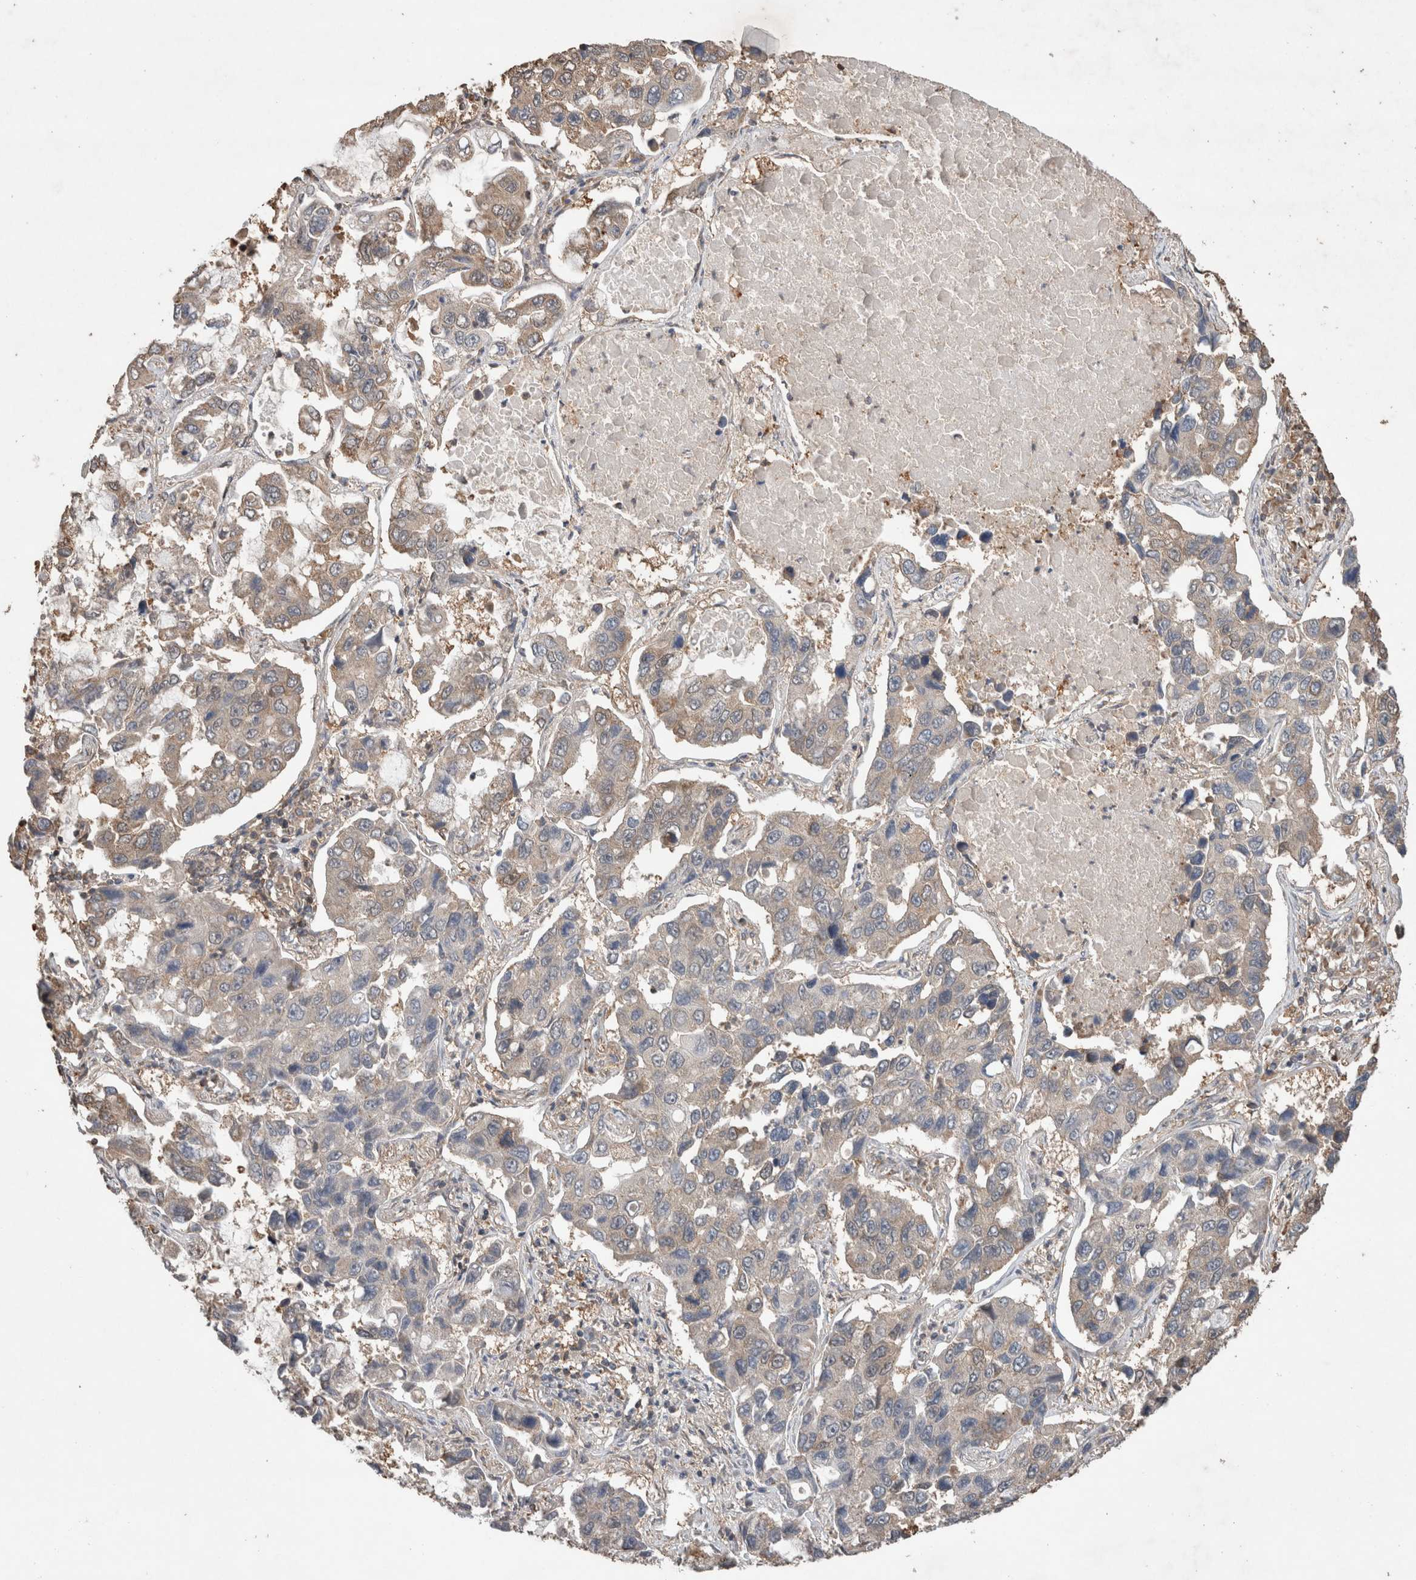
{"staining": {"intensity": "weak", "quantity": "<25%", "location": "cytoplasmic/membranous"}, "tissue": "lung cancer", "cell_type": "Tumor cells", "image_type": "cancer", "snomed": [{"axis": "morphology", "description": "Adenocarcinoma, NOS"}, {"axis": "topography", "description": "Lung"}], "caption": "Human lung cancer (adenocarcinoma) stained for a protein using immunohistochemistry (IHC) displays no expression in tumor cells.", "gene": "TRIM5", "patient": {"sex": "male", "age": 64}}